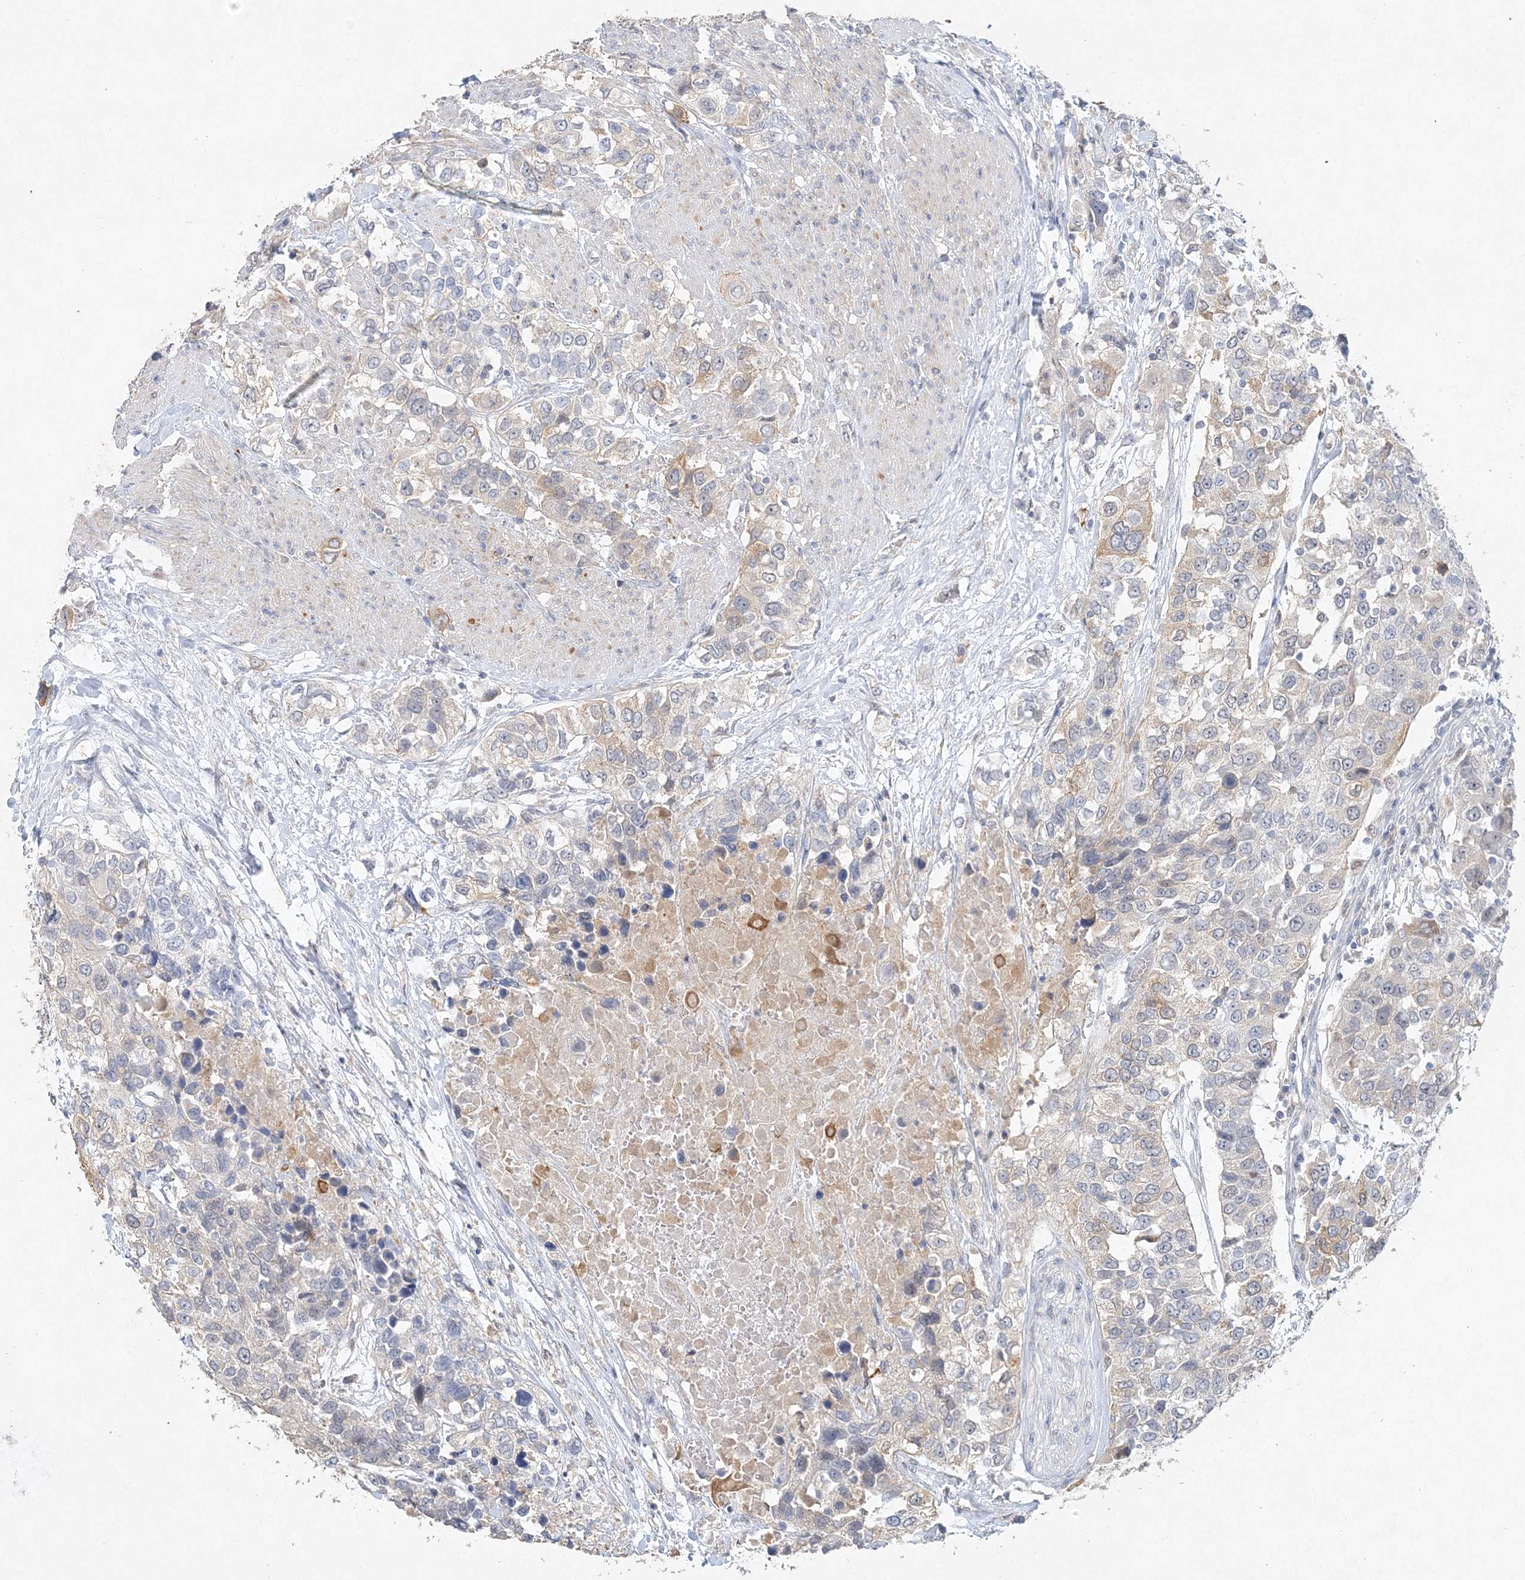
{"staining": {"intensity": "negative", "quantity": "none", "location": "none"}, "tissue": "urothelial cancer", "cell_type": "Tumor cells", "image_type": "cancer", "snomed": [{"axis": "morphology", "description": "Urothelial carcinoma, High grade"}, {"axis": "topography", "description": "Urinary bladder"}], "caption": "Tumor cells are negative for brown protein staining in urothelial carcinoma (high-grade).", "gene": "MAT2B", "patient": {"sex": "female", "age": 80}}